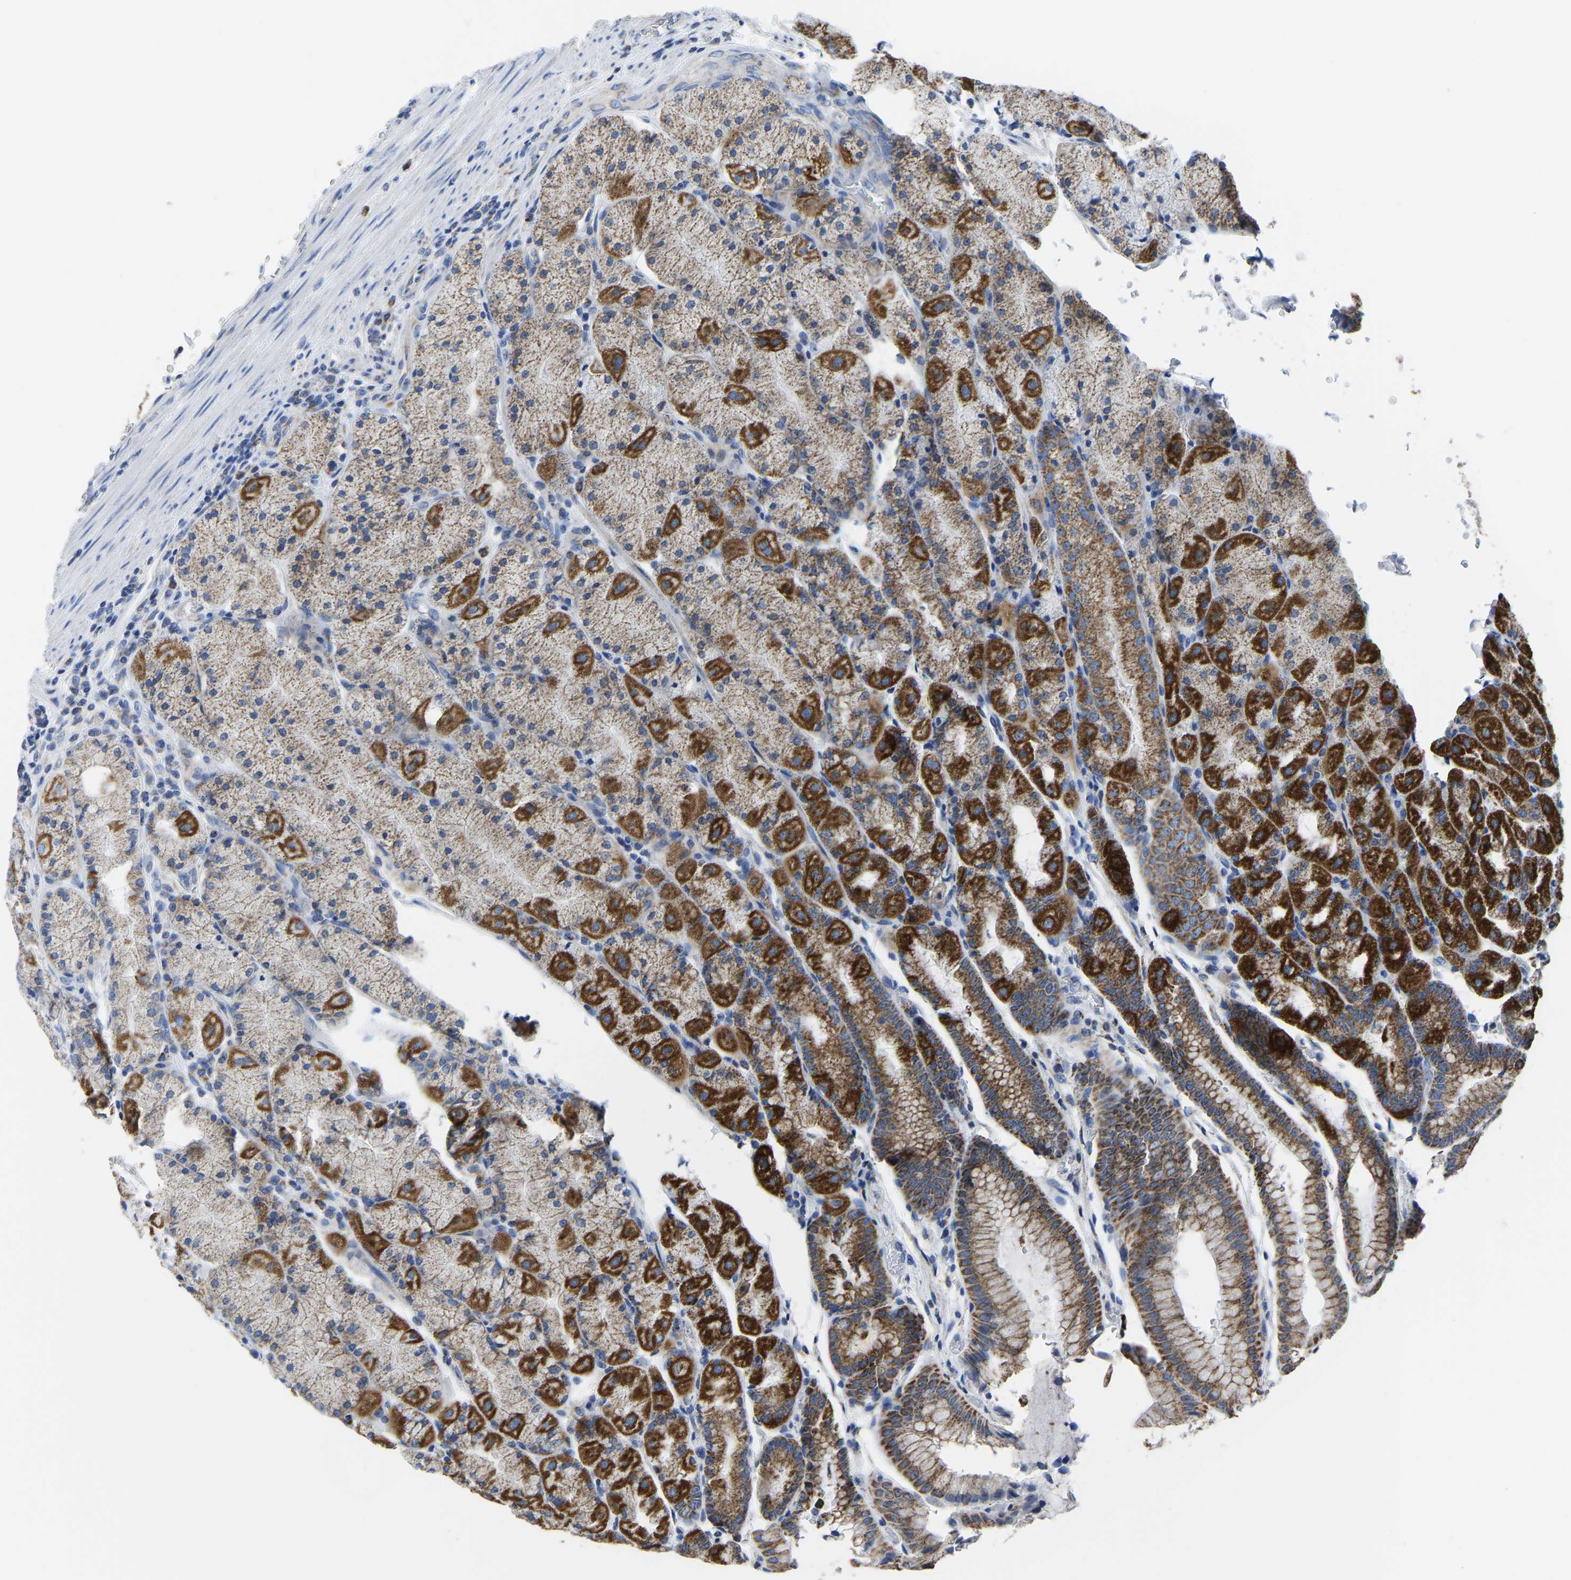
{"staining": {"intensity": "strong", "quantity": "25%-75%", "location": "cytoplasmic/membranous"}, "tissue": "stomach", "cell_type": "Glandular cells", "image_type": "normal", "snomed": [{"axis": "morphology", "description": "Normal tissue, NOS"}, {"axis": "morphology", "description": "Carcinoid, malignant, NOS"}, {"axis": "topography", "description": "Stomach, upper"}], "caption": "Stomach stained with immunohistochemistry (IHC) reveals strong cytoplasmic/membranous expression in approximately 25%-75% of glandular cells.", "gene": "ETFA", "patient": {"sex": "male", "age": 39}}